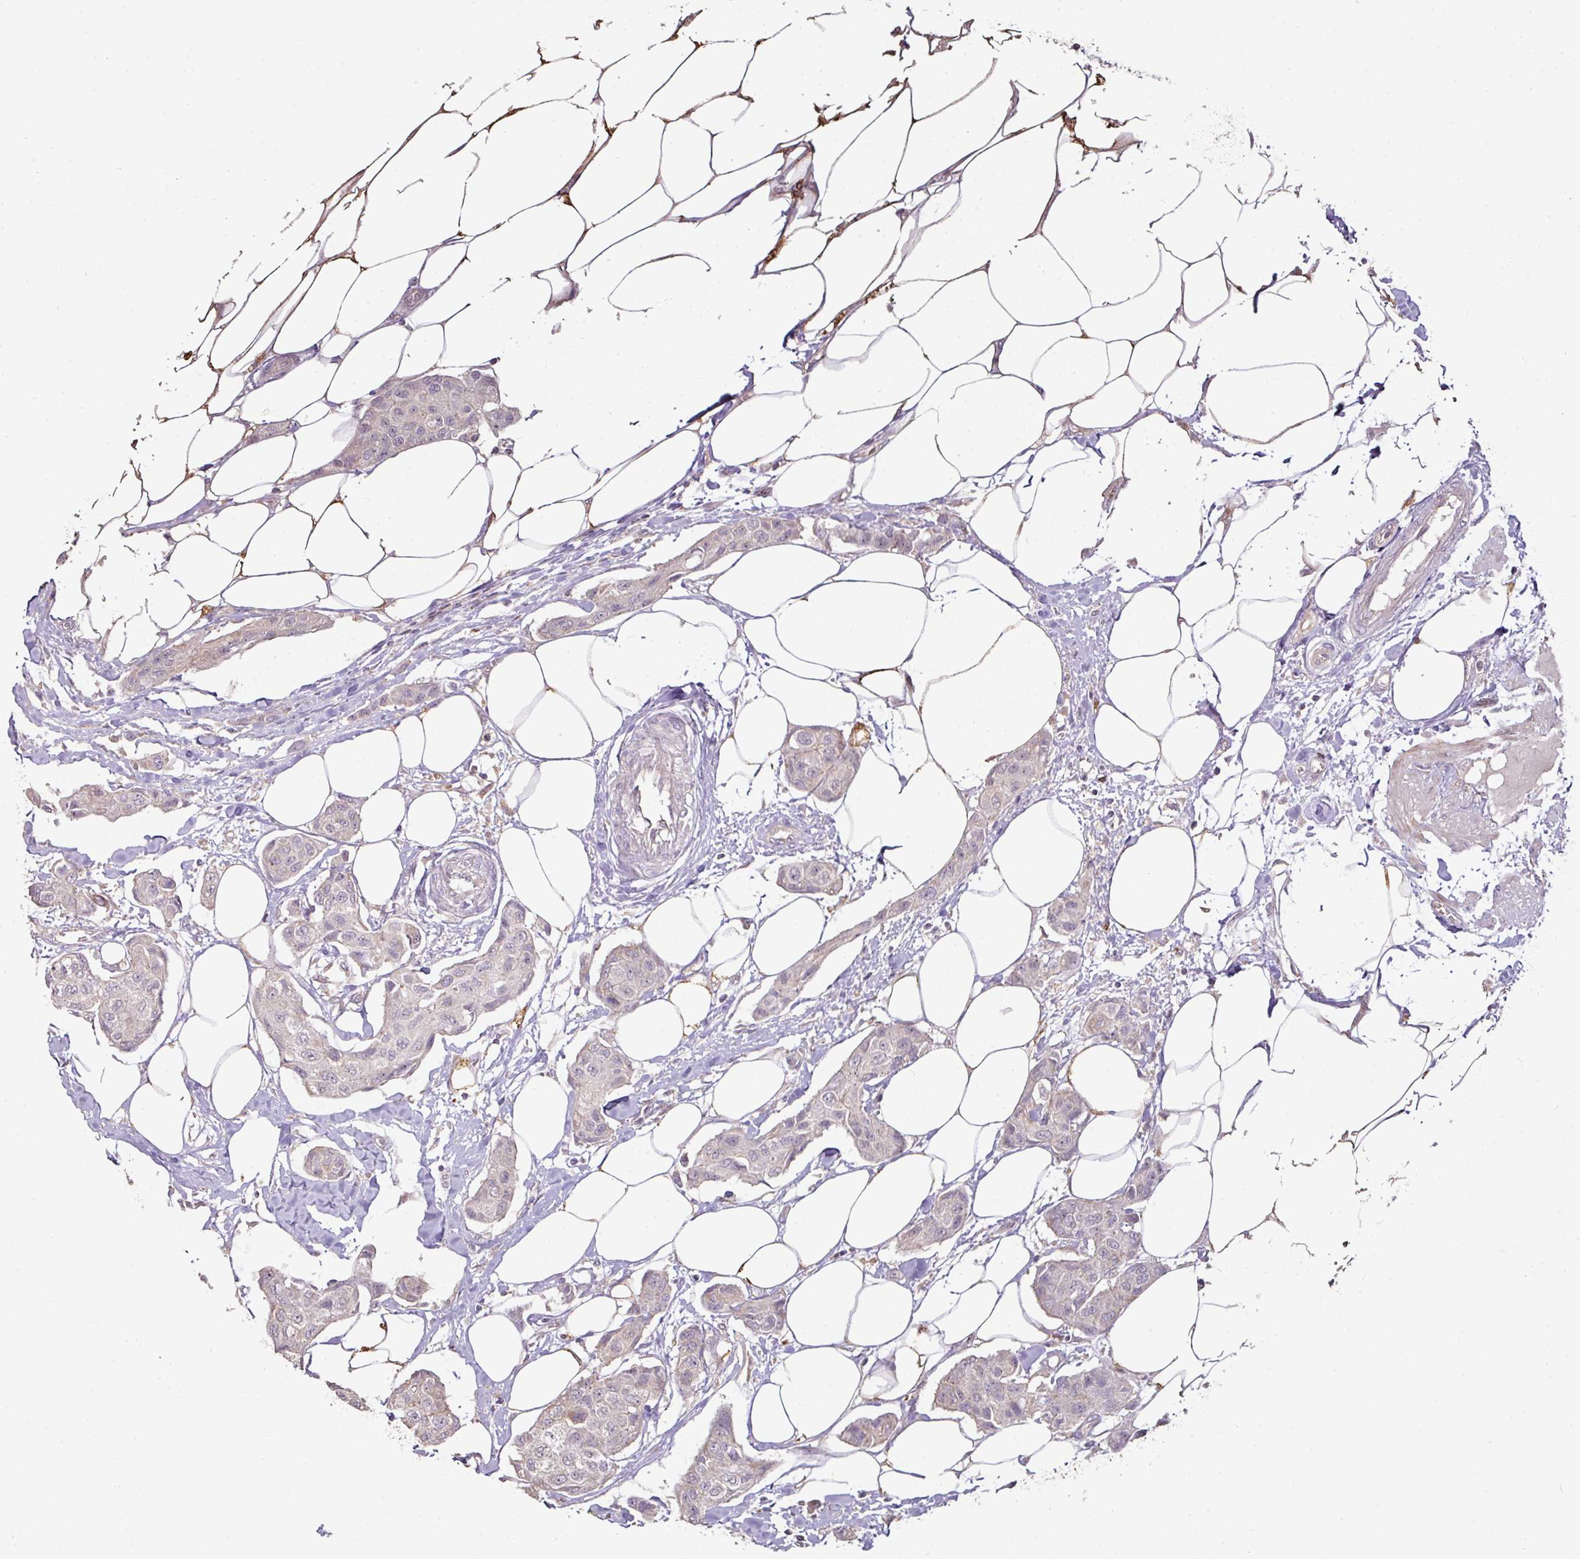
{"staining": {"intensity": "negative", "quantity": "none", "location": "none"}, "tissue": "breast cancer", "cell_type": "Tumor cells", "image_type": "cancer", "snomed": [{"axis": "morphology", "description": "Duct carcinoma"}, {"axis": "topography", "description": "Breast"}, {"axis": "topography", "description": "Lymph node"}], "caption": "Immunohistochemistry photomicrograph of neoplastic tissue: human invasive ductal carcinoma (breast) stained with DAB (3,3'-diaminobenzidine) reveals no significant protein positivity in tumor cells. (DAB (3,3'-diaminobenzidine) immunohistochemistry (IHC) with hematoxylin counter stain).", "gene": "CXCR5", "patient": {"sex": "female", "age": 80}}